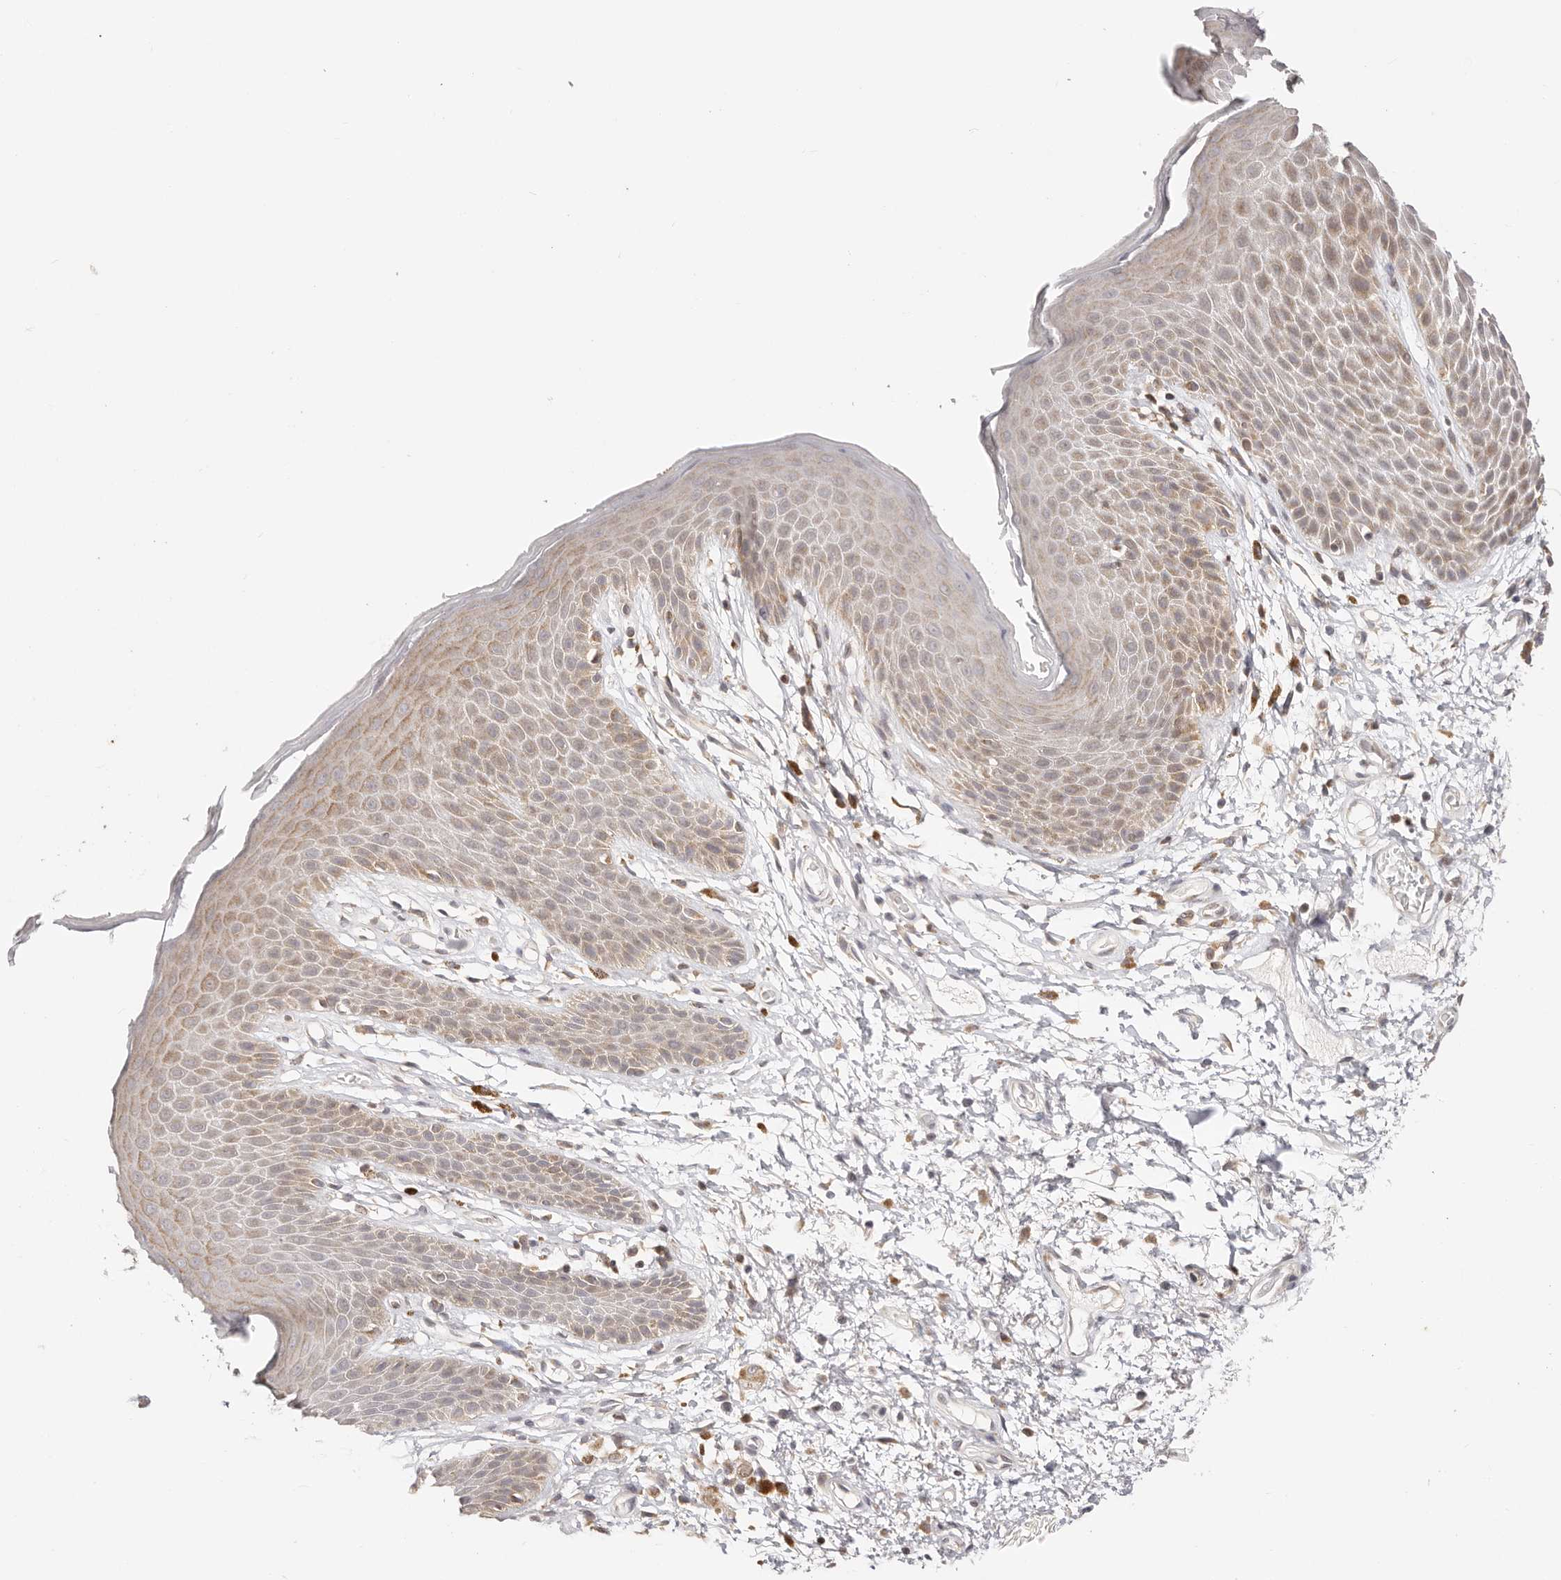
{"staining": {"intensity": "weak", "quantity": ">75%", "location": "cytoplasmic/membranous"}, "tissue": "skin", "cell_type": "Epidermal cells", "image_type": "normal", "snomed": [{"axis": "morphology", "description": "Normal tissue, NOS"}, {"axis": "topography", "description": "Anal"}], "caption": "Skin stained with a brown dye demonstrates weak cytoplasmic/membranous positive expression in about >75% of epidermal cells.", "gene": "KCMF1", "patient": {"sex": "male", "age": 74}}